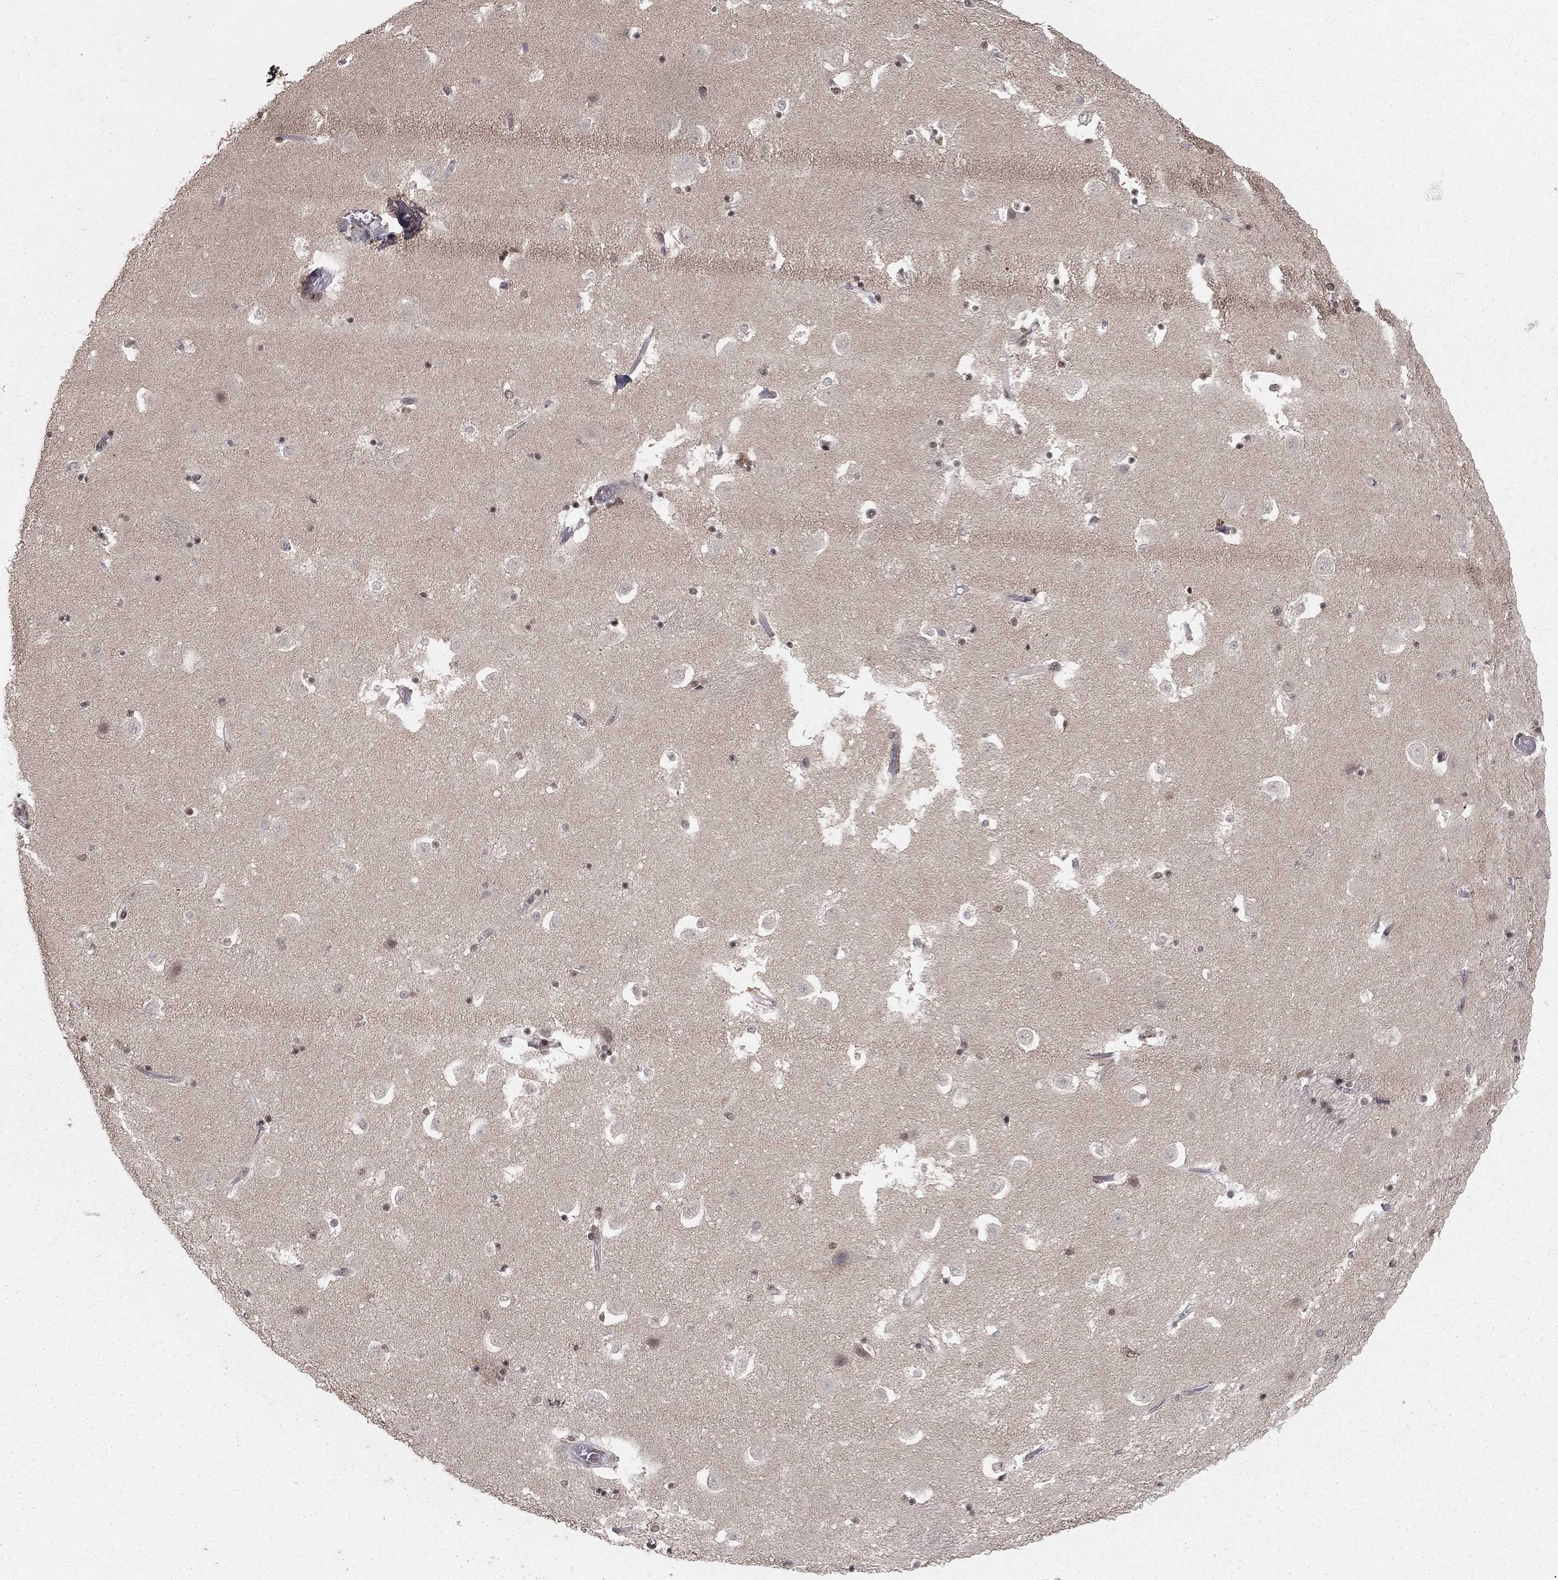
{"staining": {"intensity": "weak", "quantity": "<25%", "location": "nuclear"}, "tissue": "caudate", "cell_type": "Glial cells", "image_type": "normal", "snomed": [{"axis": "morphology", "description": "Normal tissue, NOS"}, {"axis": "topography", "description": "Lateral ventricle wall"}], "caption": "Caudate was stained to show a protein in brown. There is no significant positivity in glial cells. The staining is performed using DAB brown chromogen with nuclei counter-stained in using hematoxylin.", "gene": "NFYB", "patient": {"sex": "male", "age": 51}}